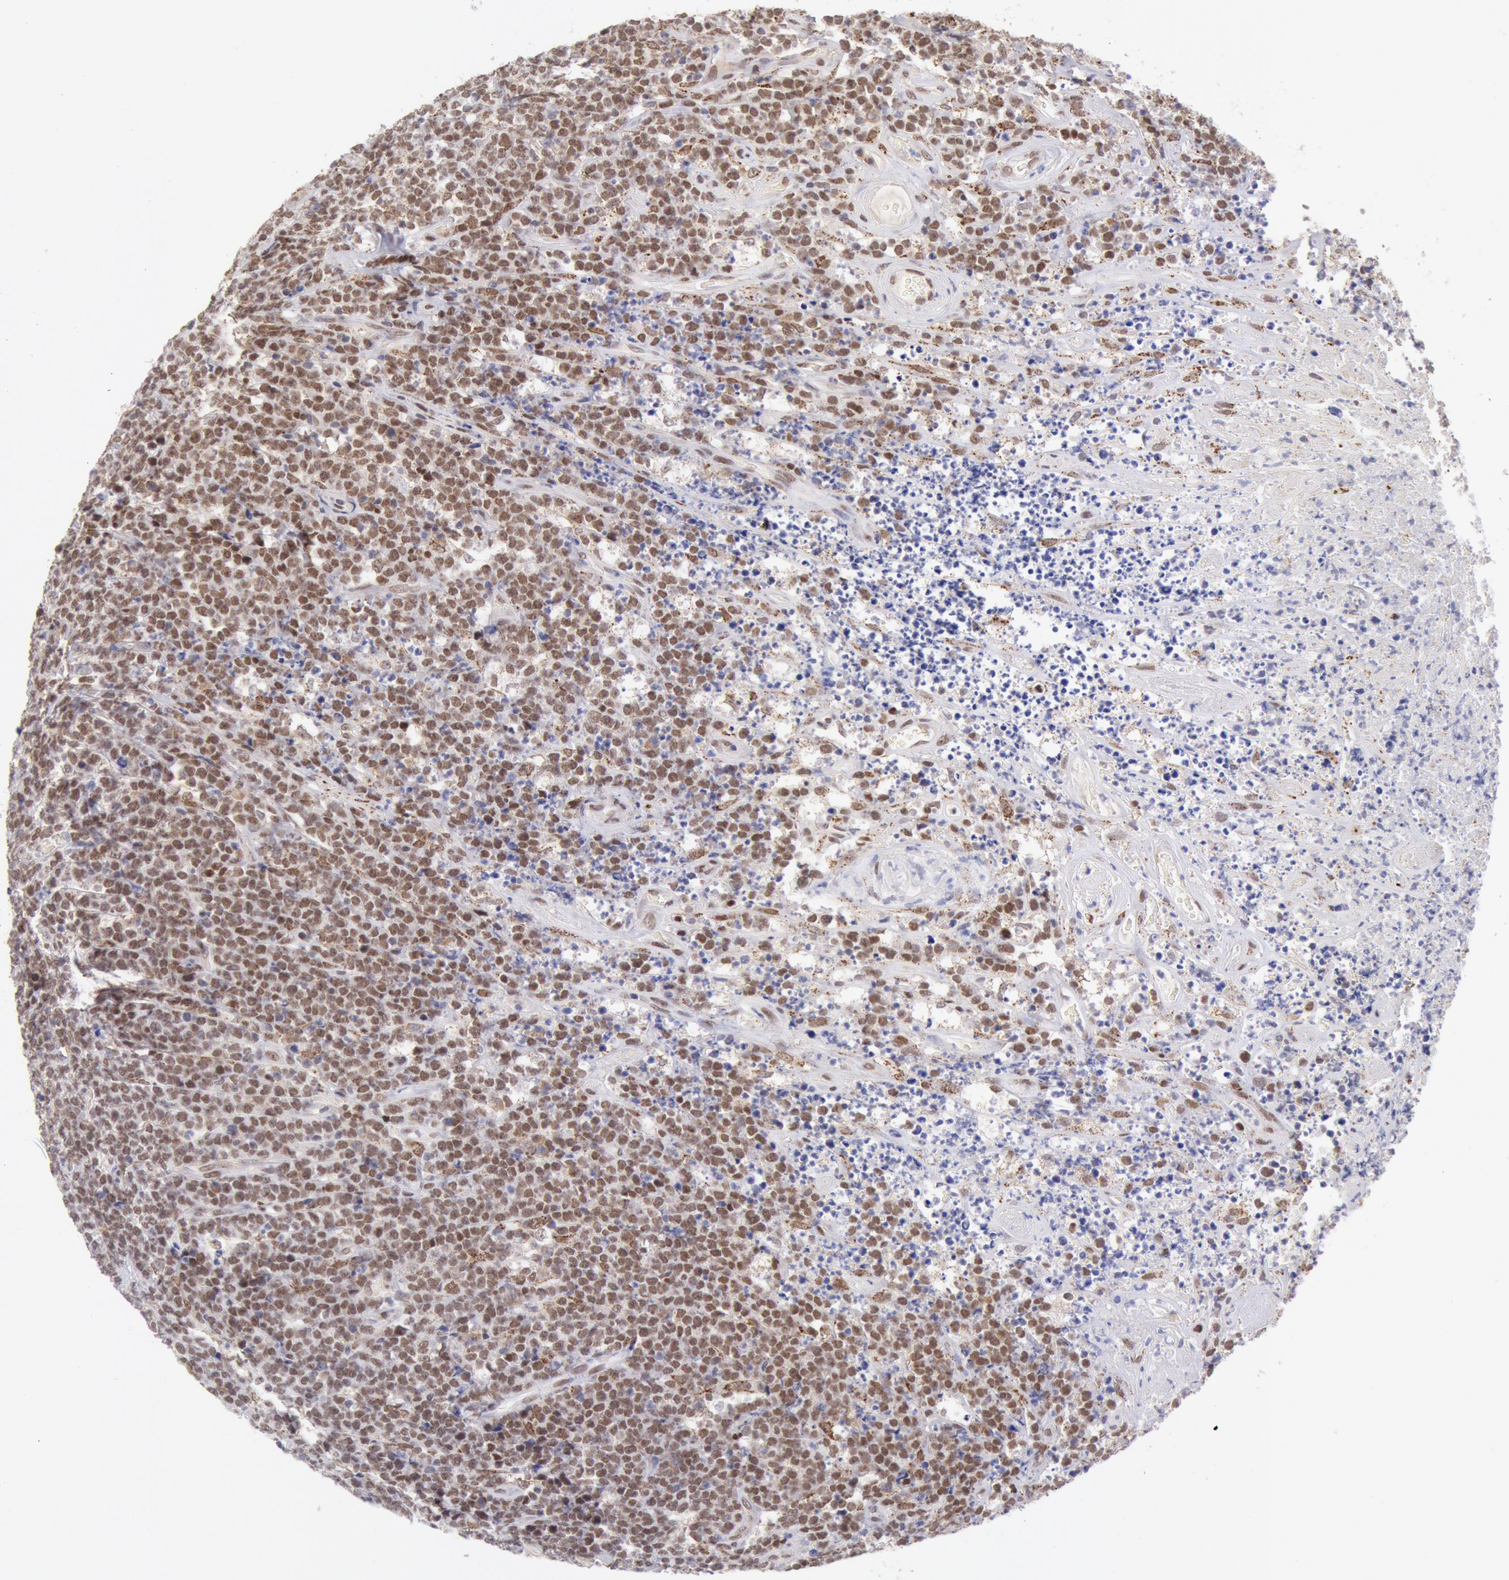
{"staining": {"intensity": "moderate", "quantity": ">75%", "location": "nuclear"}, "tissue": "lymphoma", "cell_type": "Tumor cells", "image_type": "cancer", "snomed": [{"axis": "morphology", "description": "Malignant lymphoma, non-Hodgkin's type, High grade"}, {"axis": "topography", "description": "Small intestine"}, {"axis": "topography", "description": "Colon"}], "caption": "Malignant lymphoma, non-Hodgkin's type (high-grade) stained for a protein (brown) displays moderate nuclear positive positivity in about >75% of tumor cells.", "gene": "CDKN2B", "patient": {"sex": "male", "age": 8}}